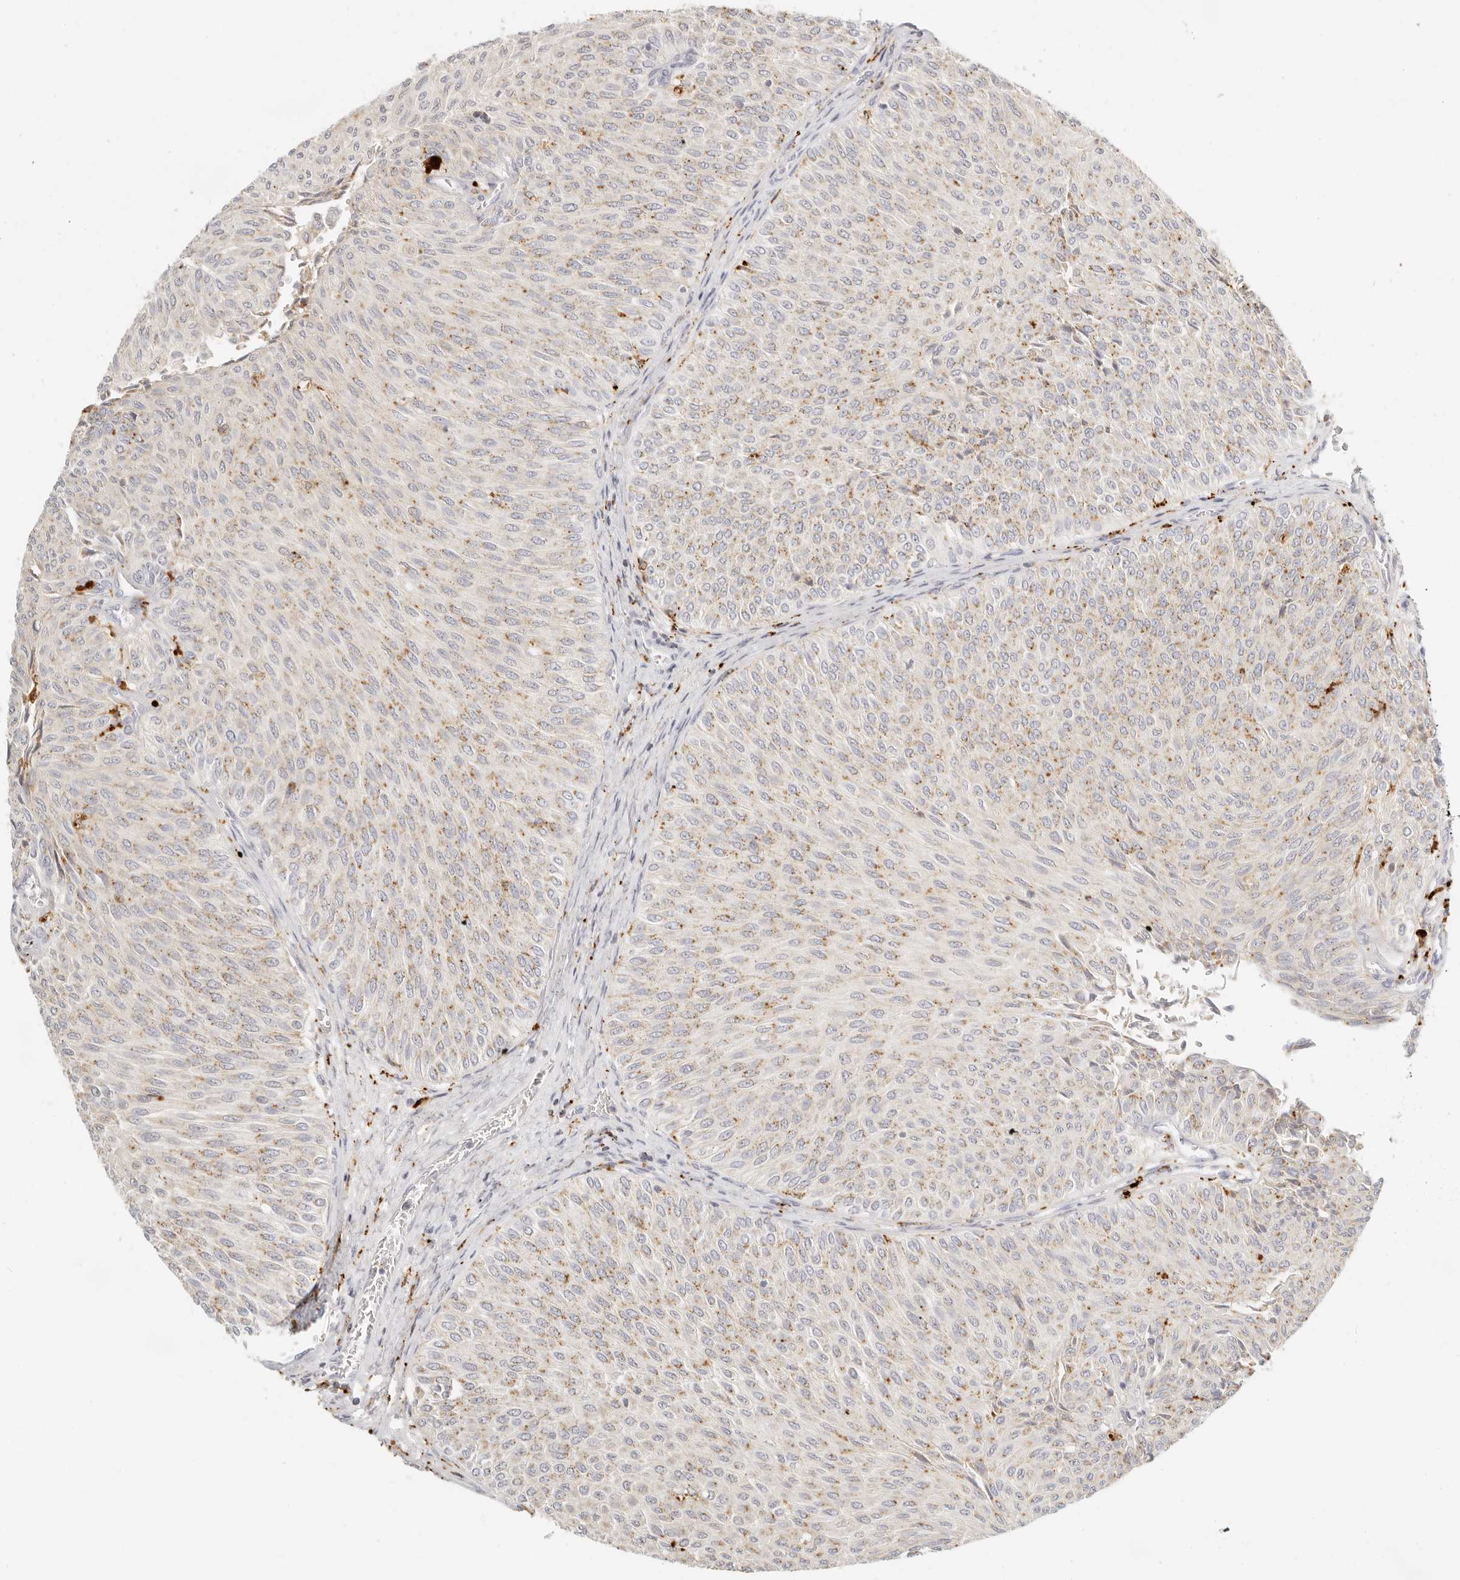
{"staining": {"intensity": "moderate", "quantity": ">75%", "location": "cytoplasmic/membranous"}, "tissue": "urothelial cancer", "cell_type": "Tumor cells", "image_type": "cancer", "snomed": [{"axis": "morphology", "description": "Urothelial carcinoma, Low grade"}, {"axis": "topography", "description": "Urinary bladder"}], "caption": "Protein expression by IHC shows moderate cytoplasmic/membranous staining in about >75% of tumor cells in urothelial carcinoma (low-grade). (Stains: DAB in brown, nuclei in blue, Microscopy: brightfield microscopy at high magnification).", "gene": "RNASET2", "patient": {"sex": "male", "age": 78}}